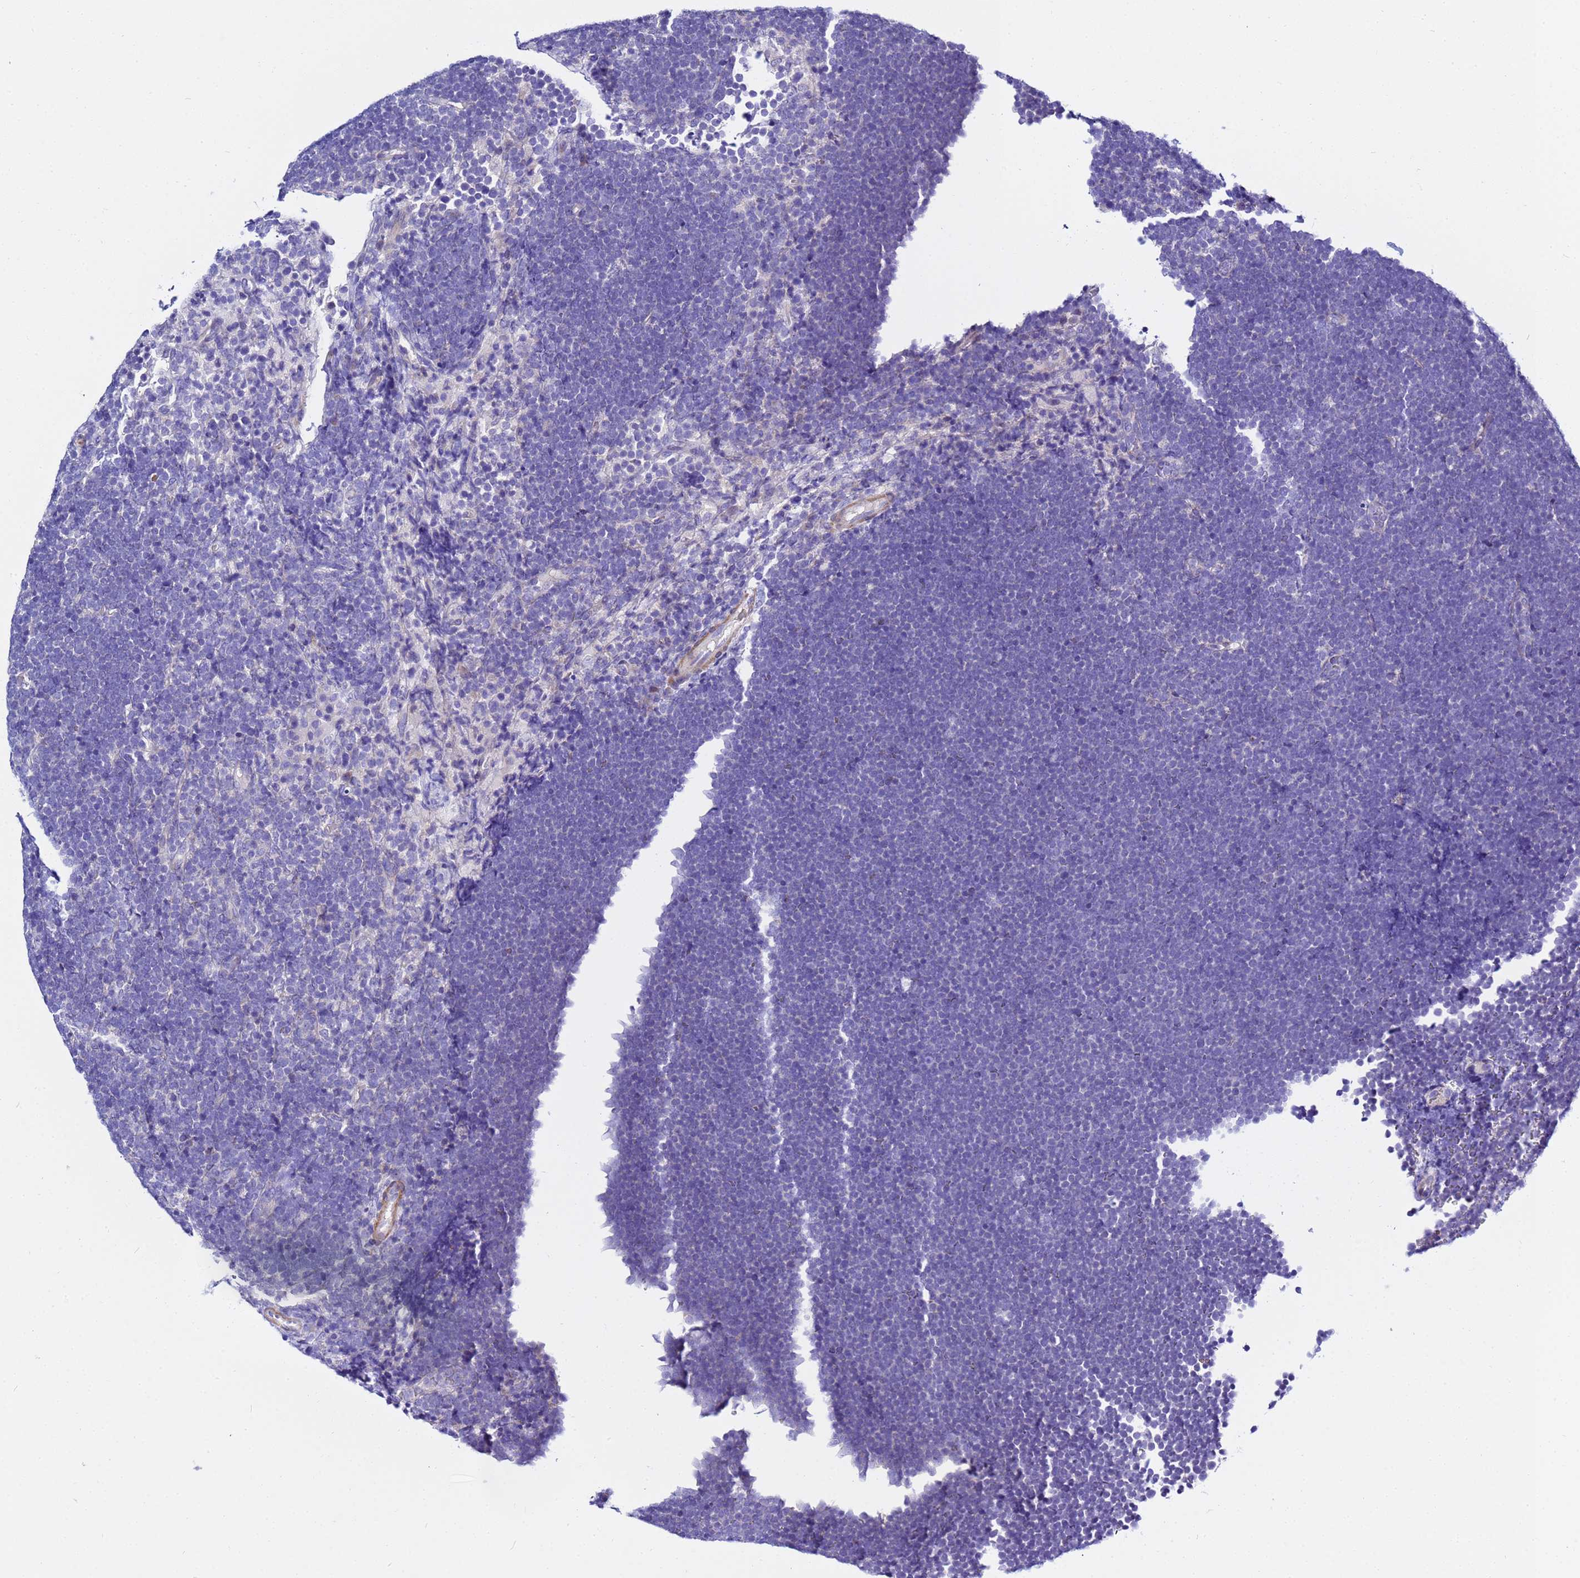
{"staining": {"intensity": "negative", "quantity": "none", "location": "none"}, "tissue": "lymphoma", "cell_type": "Tumor cells", "image_type": "cancer", "snomed": [{"axis": "morphology", "description": "Malignant lymphoma, non-Hodgkin's type, High grade"}, {"axis": "topography", "description": "Lymph node"}], "caption": "DAB (3,3'-diaminobenzidine) immunohistochemical staining of human lymphoma exhibits no significant expression in tumor cells.", "gene": "USP18", "patient": {"sex": "male", "age": 13}}